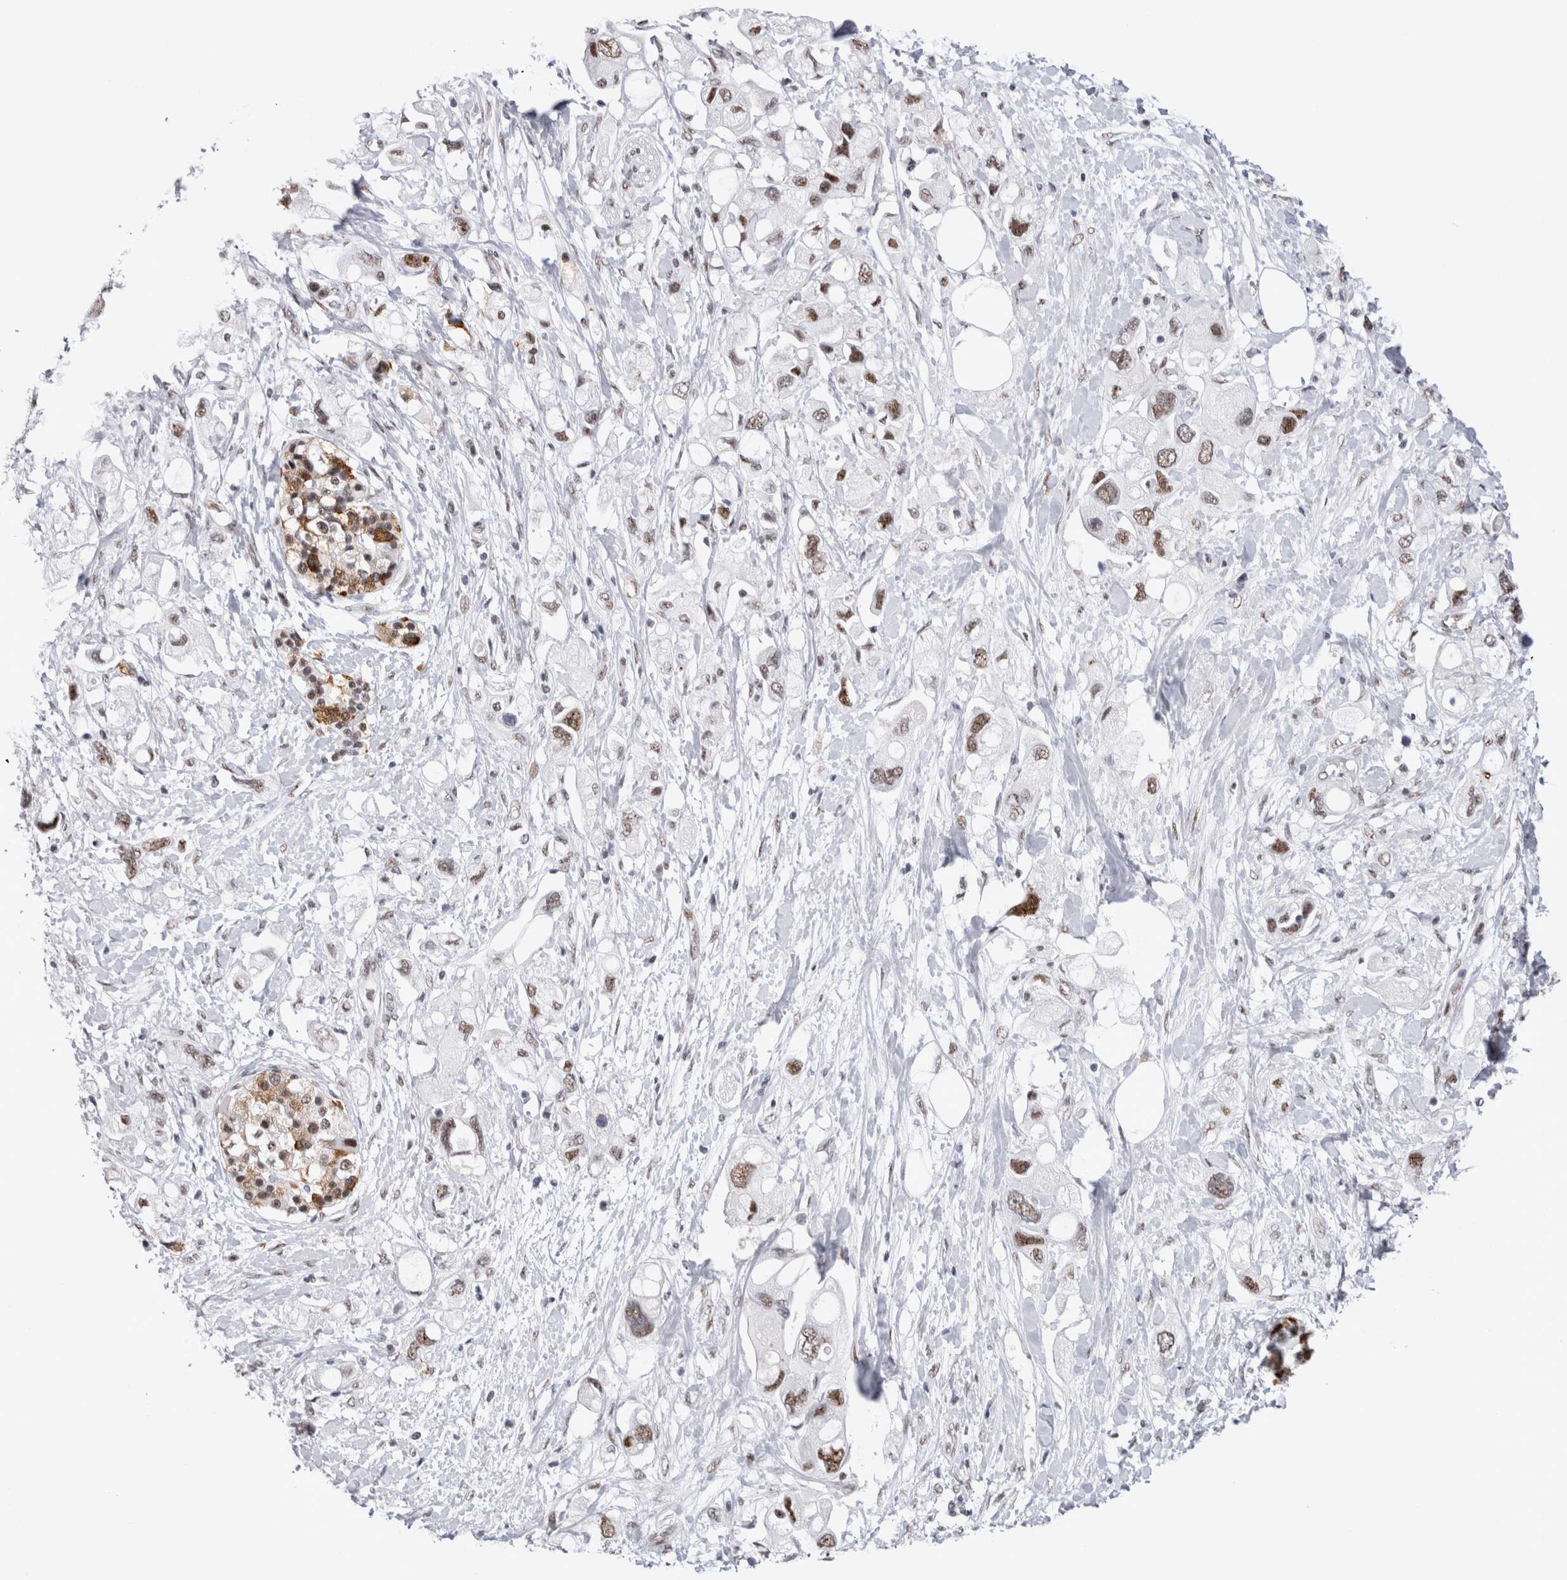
{"staining": {"intensity": "moderate", "quantity": ">75%", "location": "nuclear"}, "tissue": "pancreatic cancer", "cell_type": "Tumor cells", "image_type": "cancer", "snomed": [{"axis": "morphology", "description": "Adenocarcinoma, NOS"}, {"axis": "topography", "description": "Pancreas"}], "caption": "Adenocarcinoma (pancreatic) tissue shows moderate nuclear positivity in approximately >75% of tumor cells, visualized by immunohistochemistry.", "gene": "RBM6", "patient": {"sex": "female", "age": 56}}